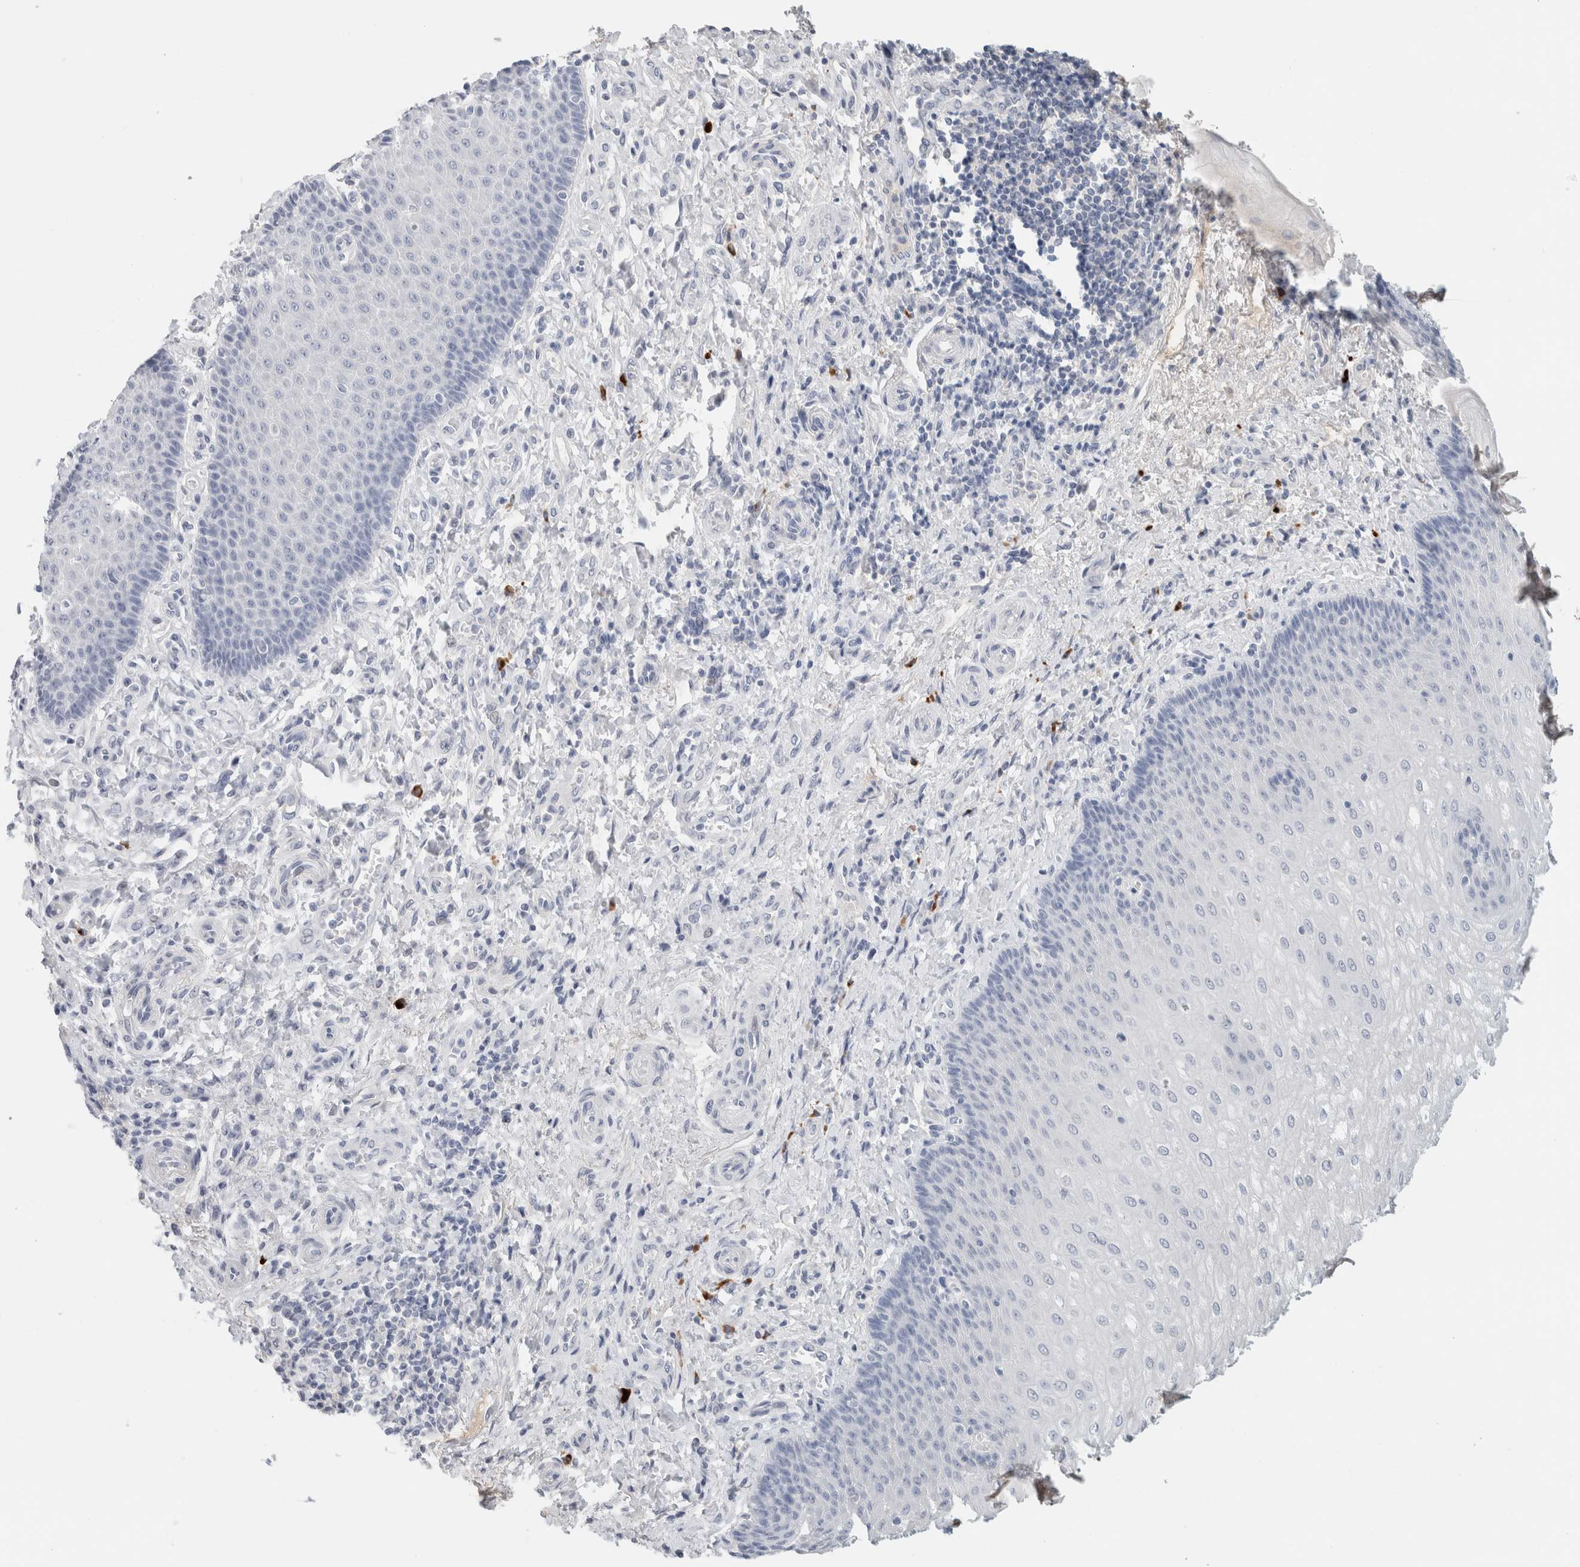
{"staining": {"intensity": "negative", "quantity": "none", "location": "none"}, "tissue": "esophagus", "cell_type": "Squamous epithelial cells", "image_type": "normal", "snomed": [{"axis": "morphology", "description": "Normal tissue, NOS"}, {"axis": "topography", "description": "Esophagus"}], "caption": "Esophagus stained for a protein using immunohistochemistry (IHC) reveals no positivity squamous epithelial cells.", "gene": "IL6", "patient": {"sex": "male", "age": 54}}